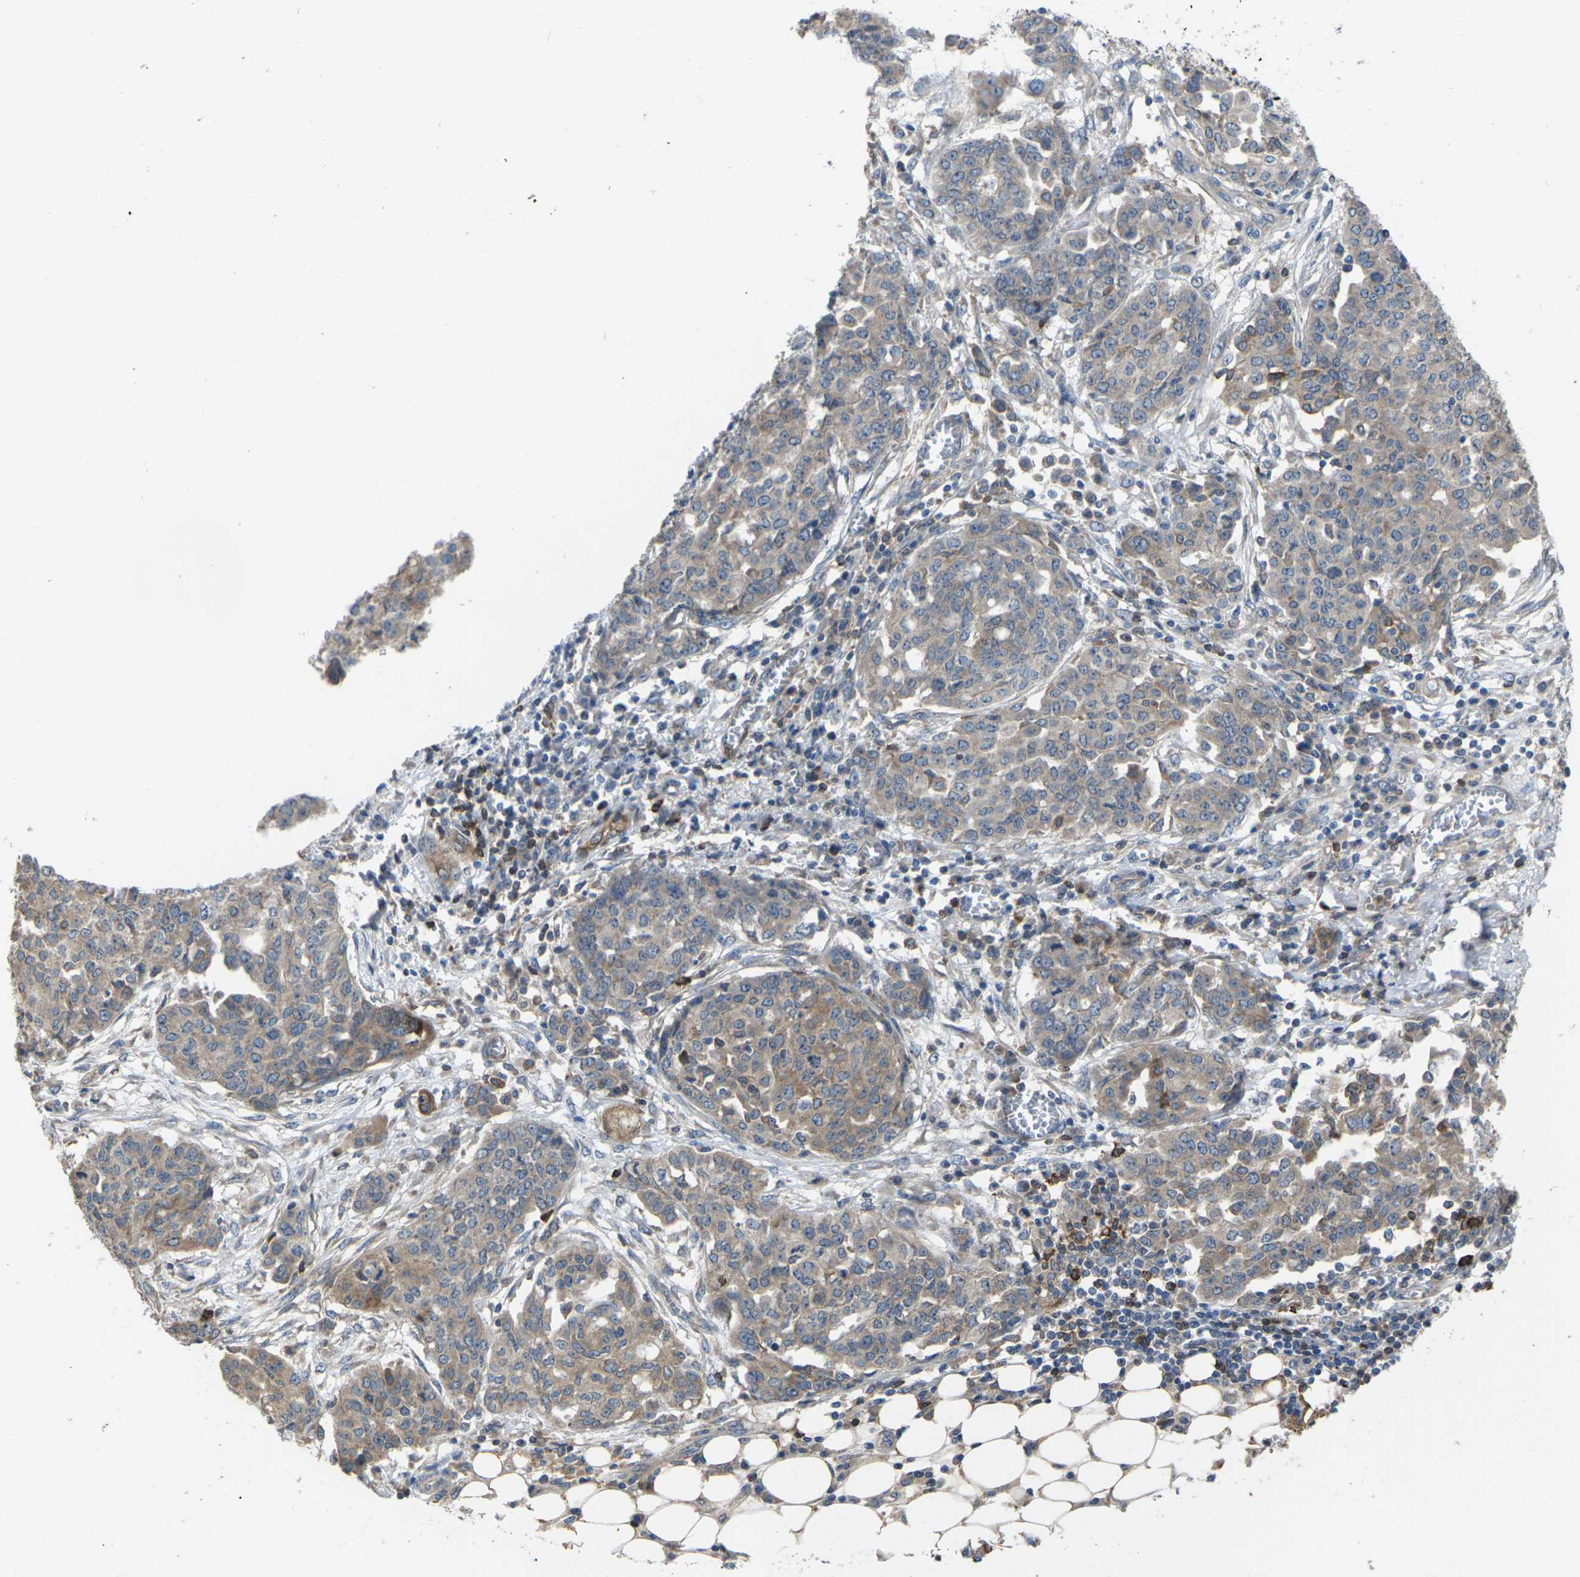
{"staining": {"intensity": "weak", "quantity": "<25%", "location": "cytoplasmic/membranous"}, "tissue": "ovarian cancer", "cell_type": "Tumor cells", "image_type": "cancer", "snomed": [{"axis": "morphology", "description": "Cystadenocarcinoma, serous, NOS"}, {"axis": "topography", "description": "Soft tissue"}, {"axis": "topography", "description": "Ovary"}], "caption": "This is an immunohistochemistry (IHC) histopathology image of human ovarian cancer (serous cystadenocarcinoma). There is no expression in tumor cells.", "gene": "TIAM1", "patient": {"sex": "female", "age": 57}}